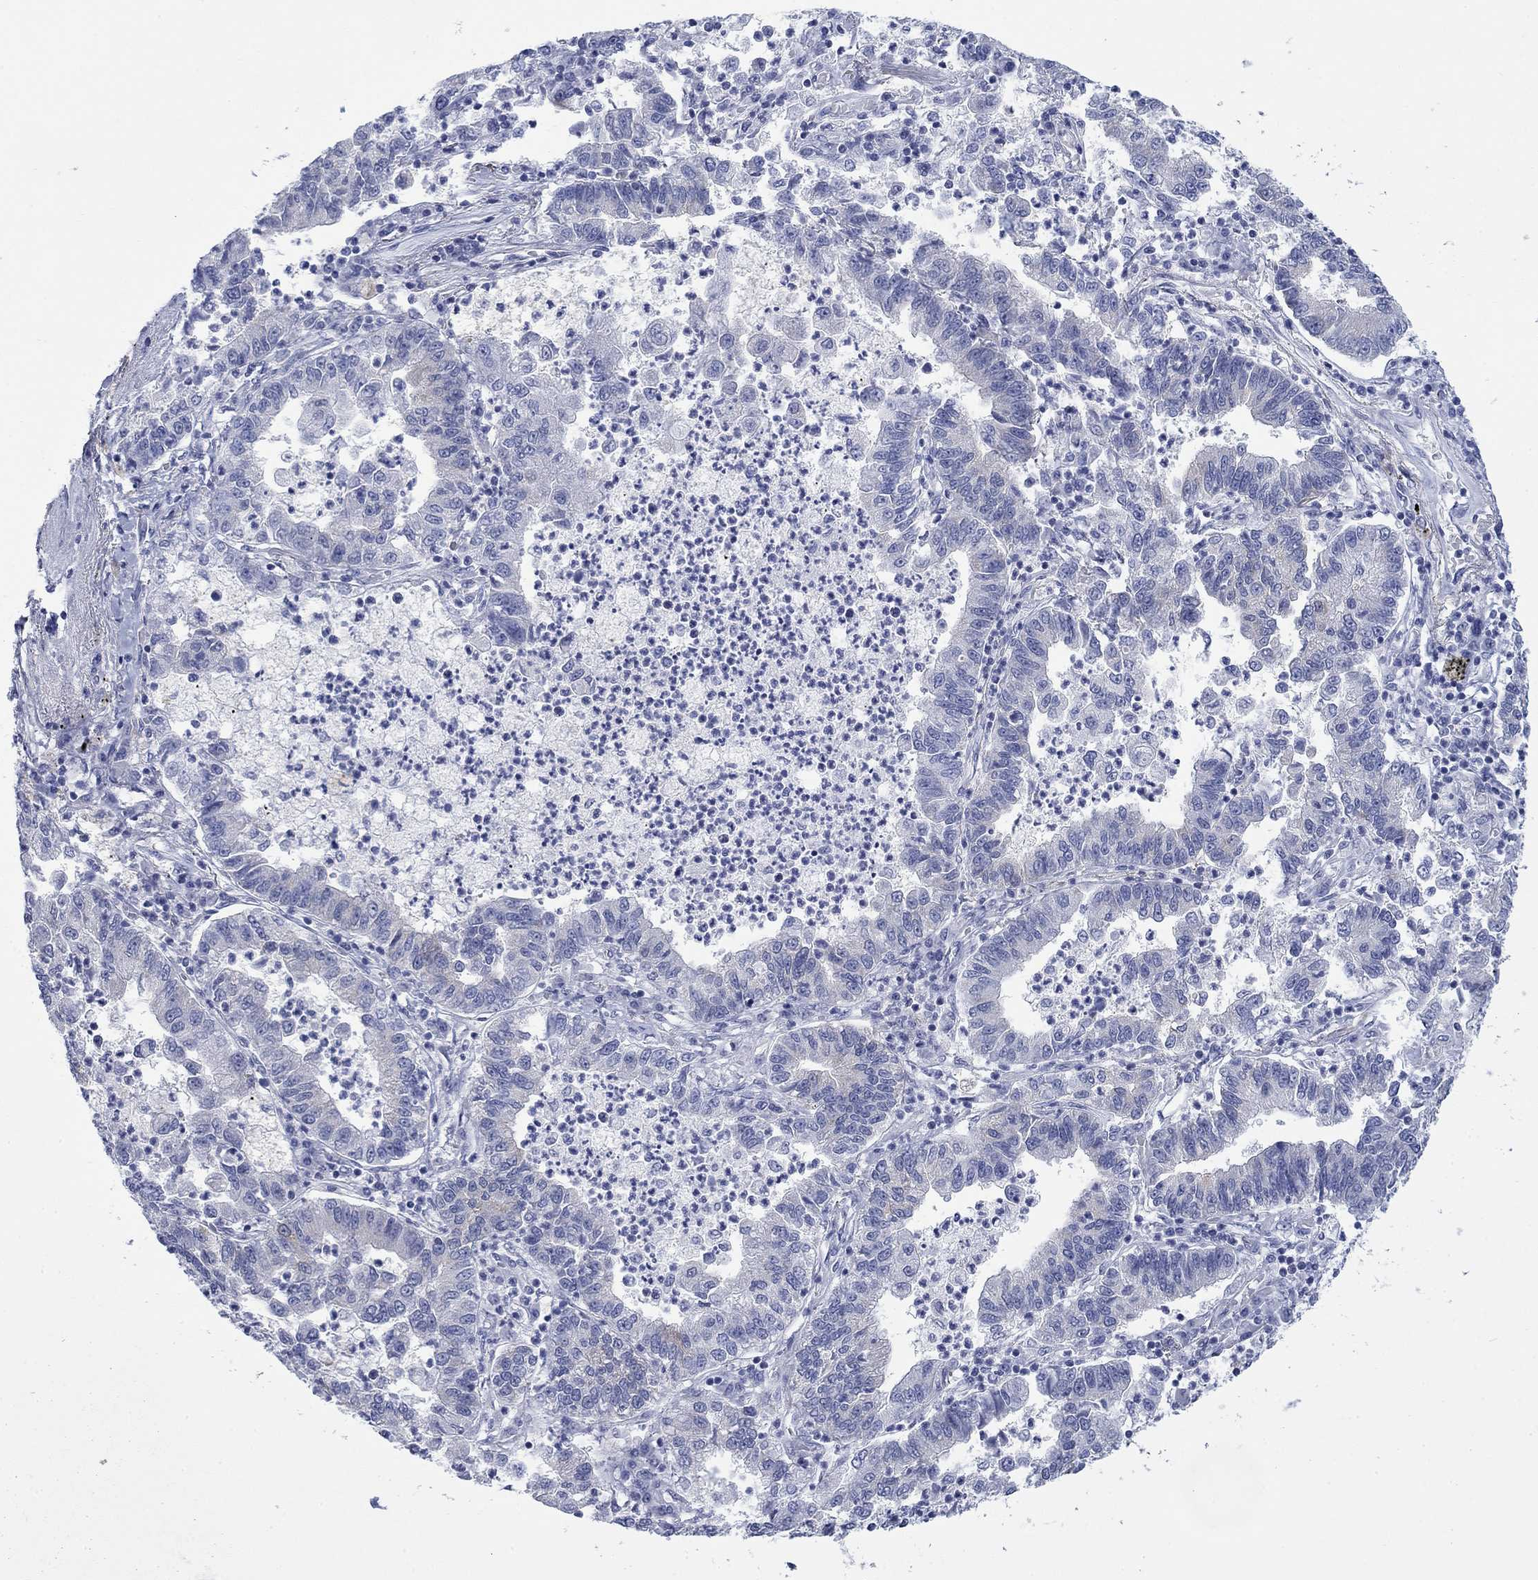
{"staining": {"intensity": "moderate", "quantity": "<25%", "location": "cytoplasmic/membranous"}, "tissue": "lung cancer", "cell_type": "Tumor cells", "image_type": "cancer", "snomed": [{"axis": "morphology", "description": "Adenocarcinoma, NOS"}, {"axis": "topography", "description": "Lung"}], "caption": "This is an image of immunohistochemistry staining of adenocarcinoma (lung), which shows moderate positivity in the cytoplasmic/membranous of tumor cells.", "gene": "IGF2BP3", "patient": {"sex": "female", "age": 57}}